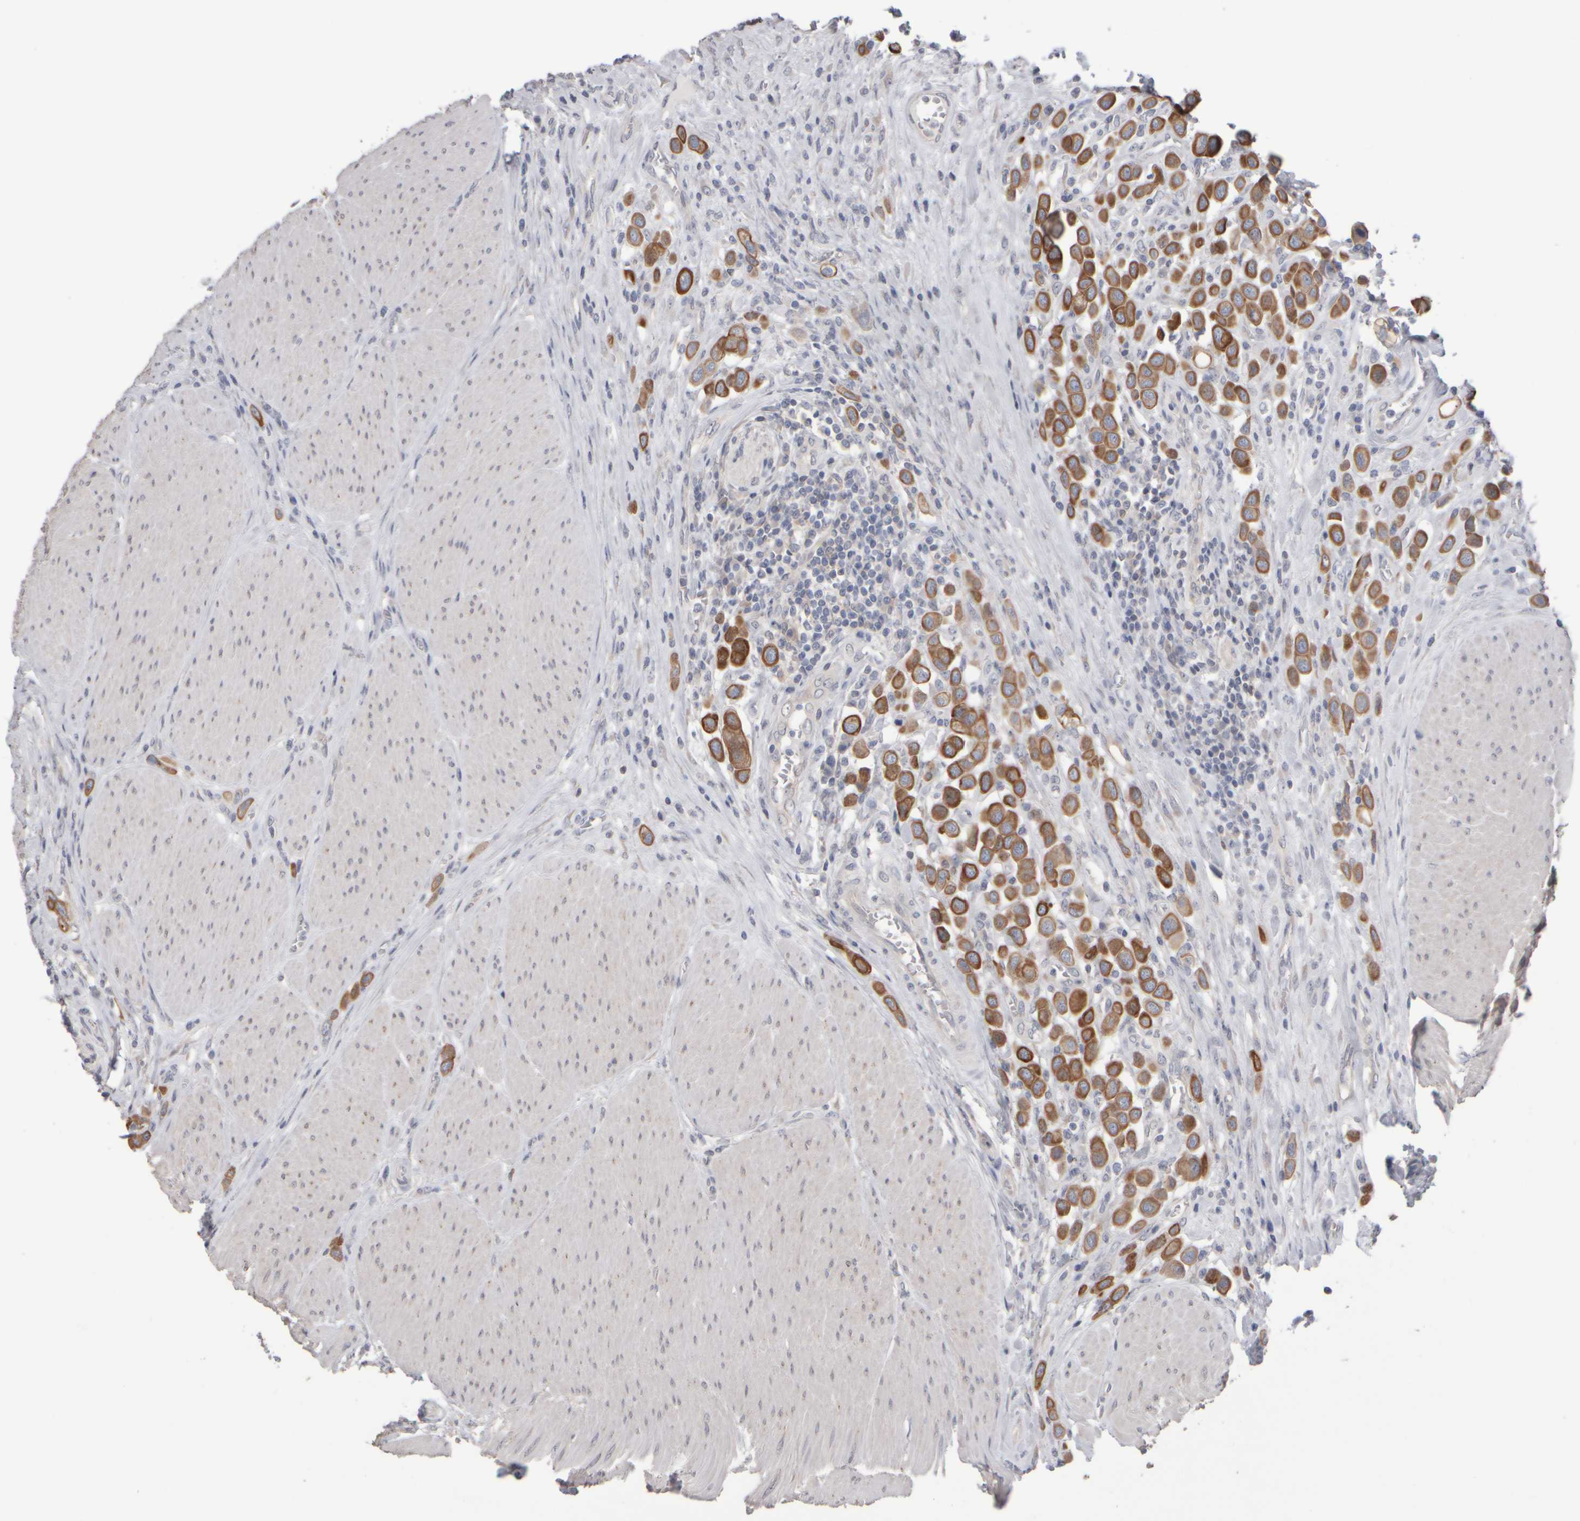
{"staining": {"intensity": "moderate", "quantity": ">75%", "location": "cytoplasmic/membranous"}, "tissue": "urothelial cancer", "cell_type": "Tumor cells", "image_type": "cancer", "snomed": [{"axis": "morphology", "description": "Urothelial carcinoma, High grade"}, {"axis": "topography", "description": "Urinary bladder"}], "caption": "A micrograph showing moderate cytoplasmic/membranous positivity in about >75% of tumor cells in urothelial cancer, as visualized by brown immunohistochemical staining.", "gene": "EPHX2", "patient": {"sex": "male", "age": 50}}